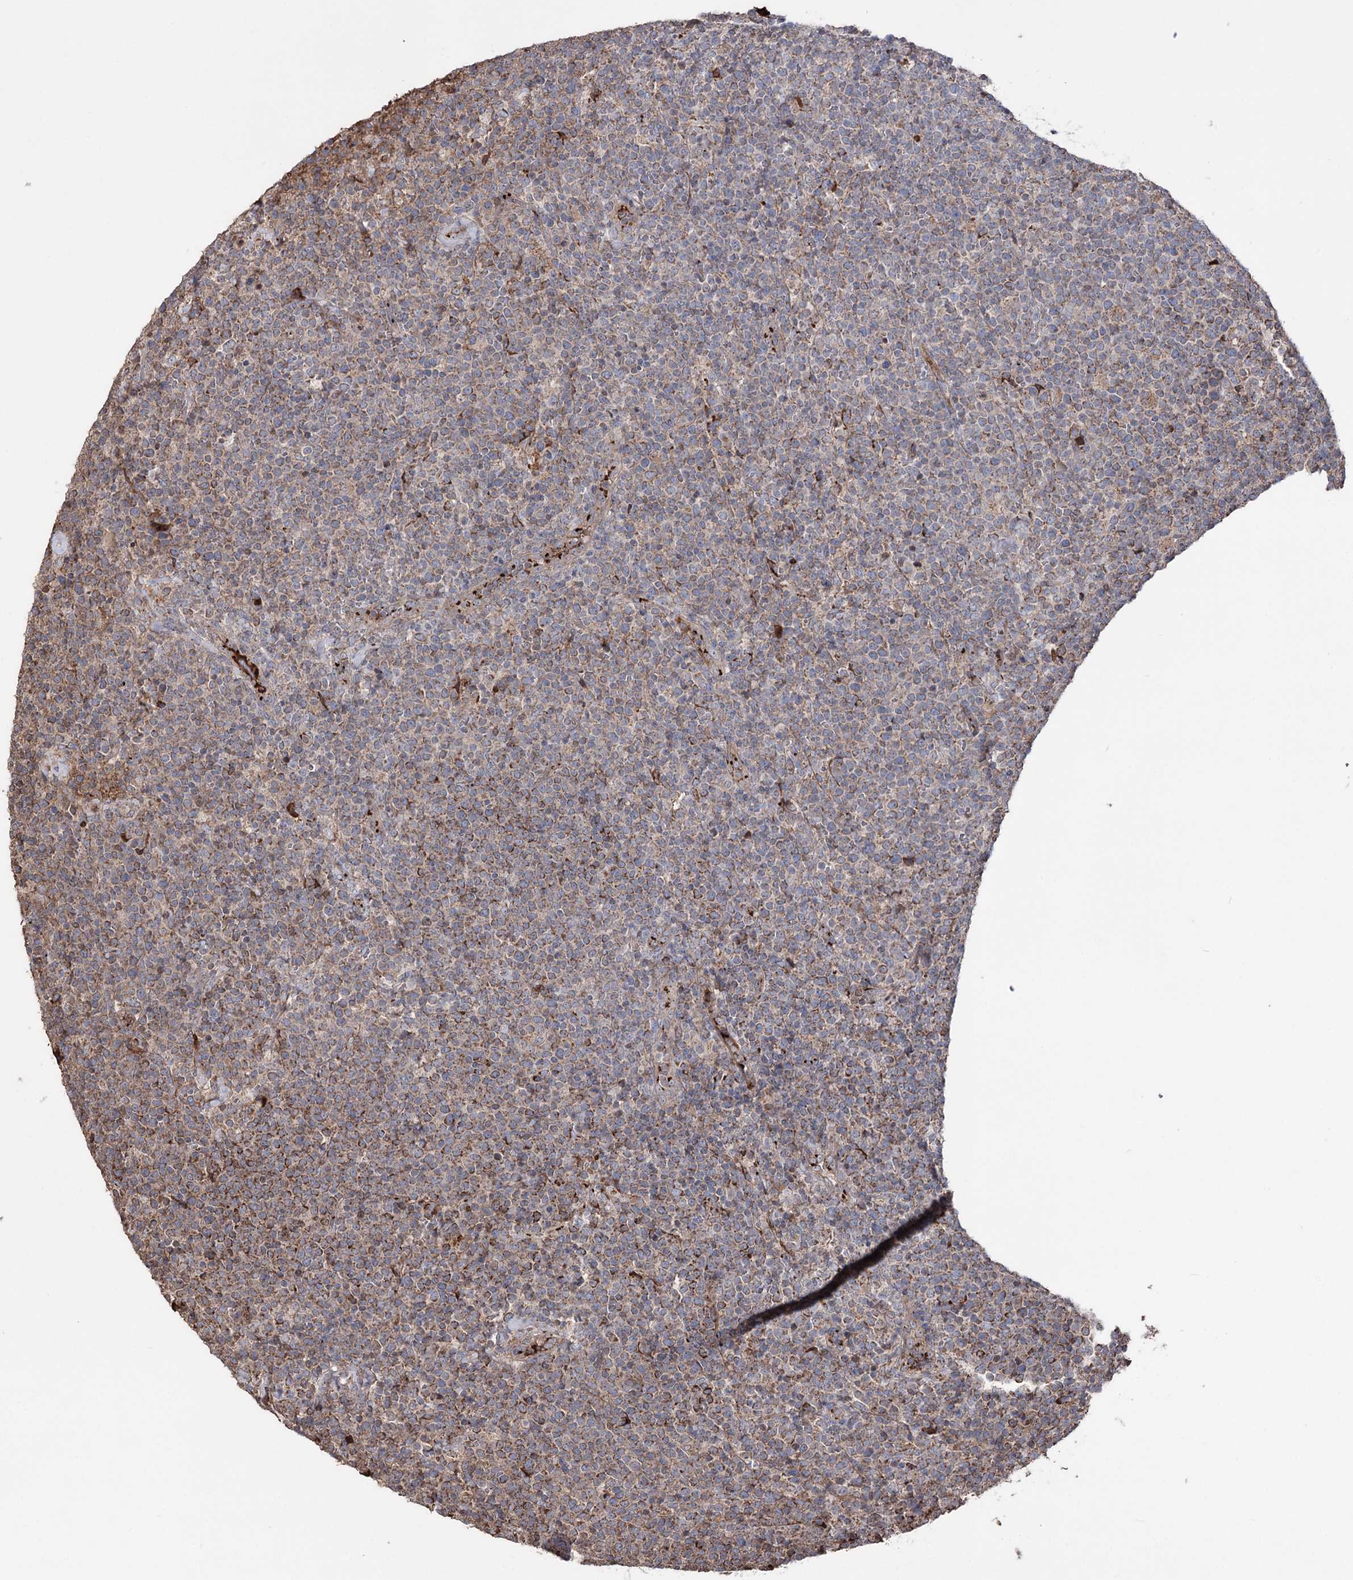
{"staining": {"intensity": "strong", "quantity": "<25%", "location": "cytoplasmic/membranous"}, "tissue": "lymphoma", "cell_type": "Tumor cells", "image_type": "cancer", "snomed": [{"axis": "morphology", "description": "Malignant lymphoma, non-Hodgkin's type, High grade"}, {"axis": "topography", "description": "Lymph node"}], "caption": "Protein staining of lymphoma tissue demonstrates strong cytoplasmic/membranous expression in approximately <25% of tumor cells.", "gene": "ARHGAP20", "patient": {"sex": "male", "age": 61}}